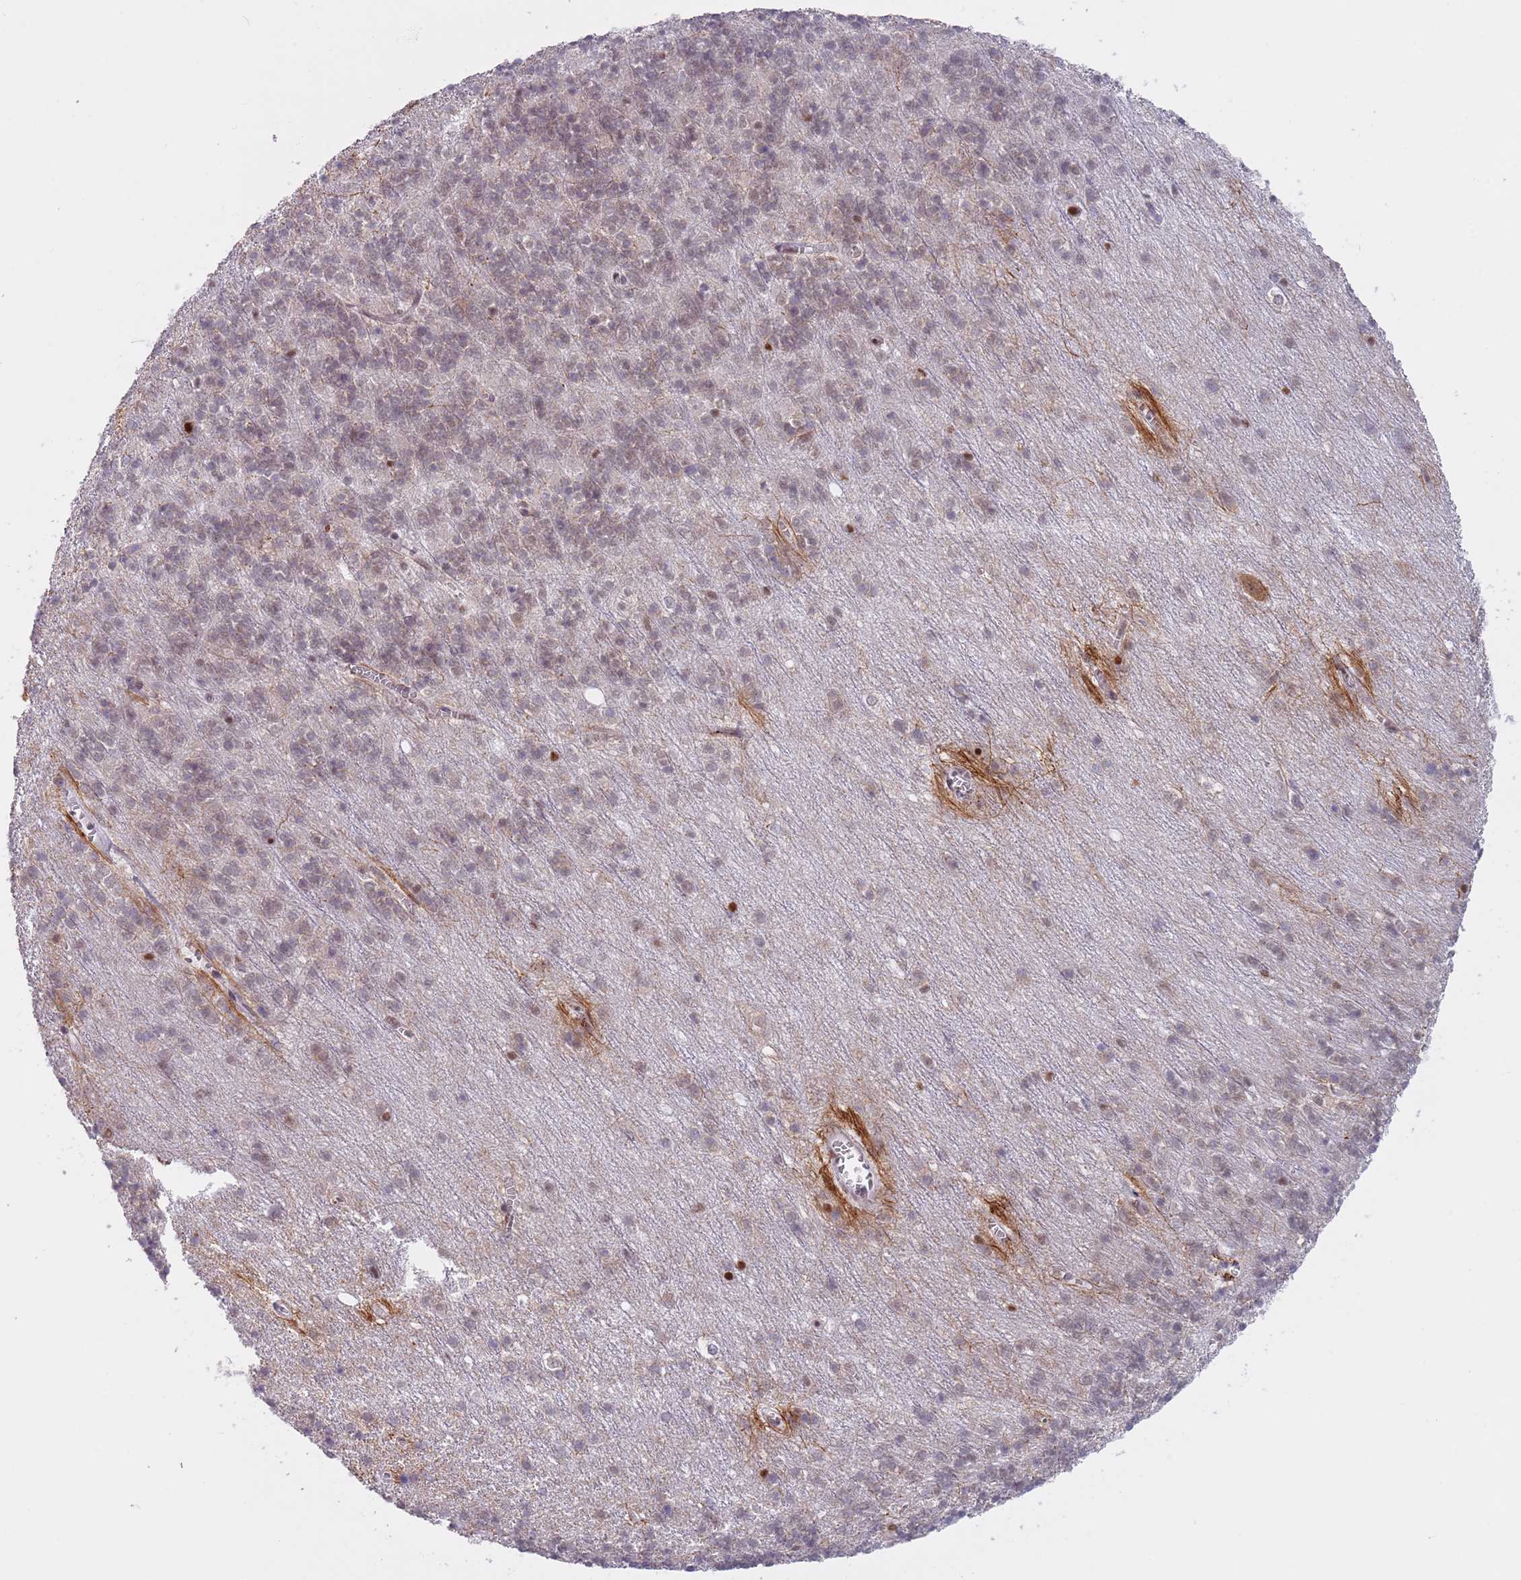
{"staining": {"intensity": "weak", "quantity": "25%-75%", "location": "nuclear"}, "tissue": "cerebellum", "cell_type": "Cells in granular layer", "image_type": "normal", "snomed": [{"axis": "morphology", "description": "Normal tissue, NOS"}, {"axis": "topography", "description": "Cerebellum"}], "caption": "The histopathology image shows a brown stain indicating the presence of a protein in the nuclear of cells in granular layer in cerebellum. The protein of interest is stained brown, and the nuclei are stained in blue (DAB IHC with brightfield microscopy, high magnification).", "gene": "SLC25A32", "patient": {"sex": "male", "age": 54}}